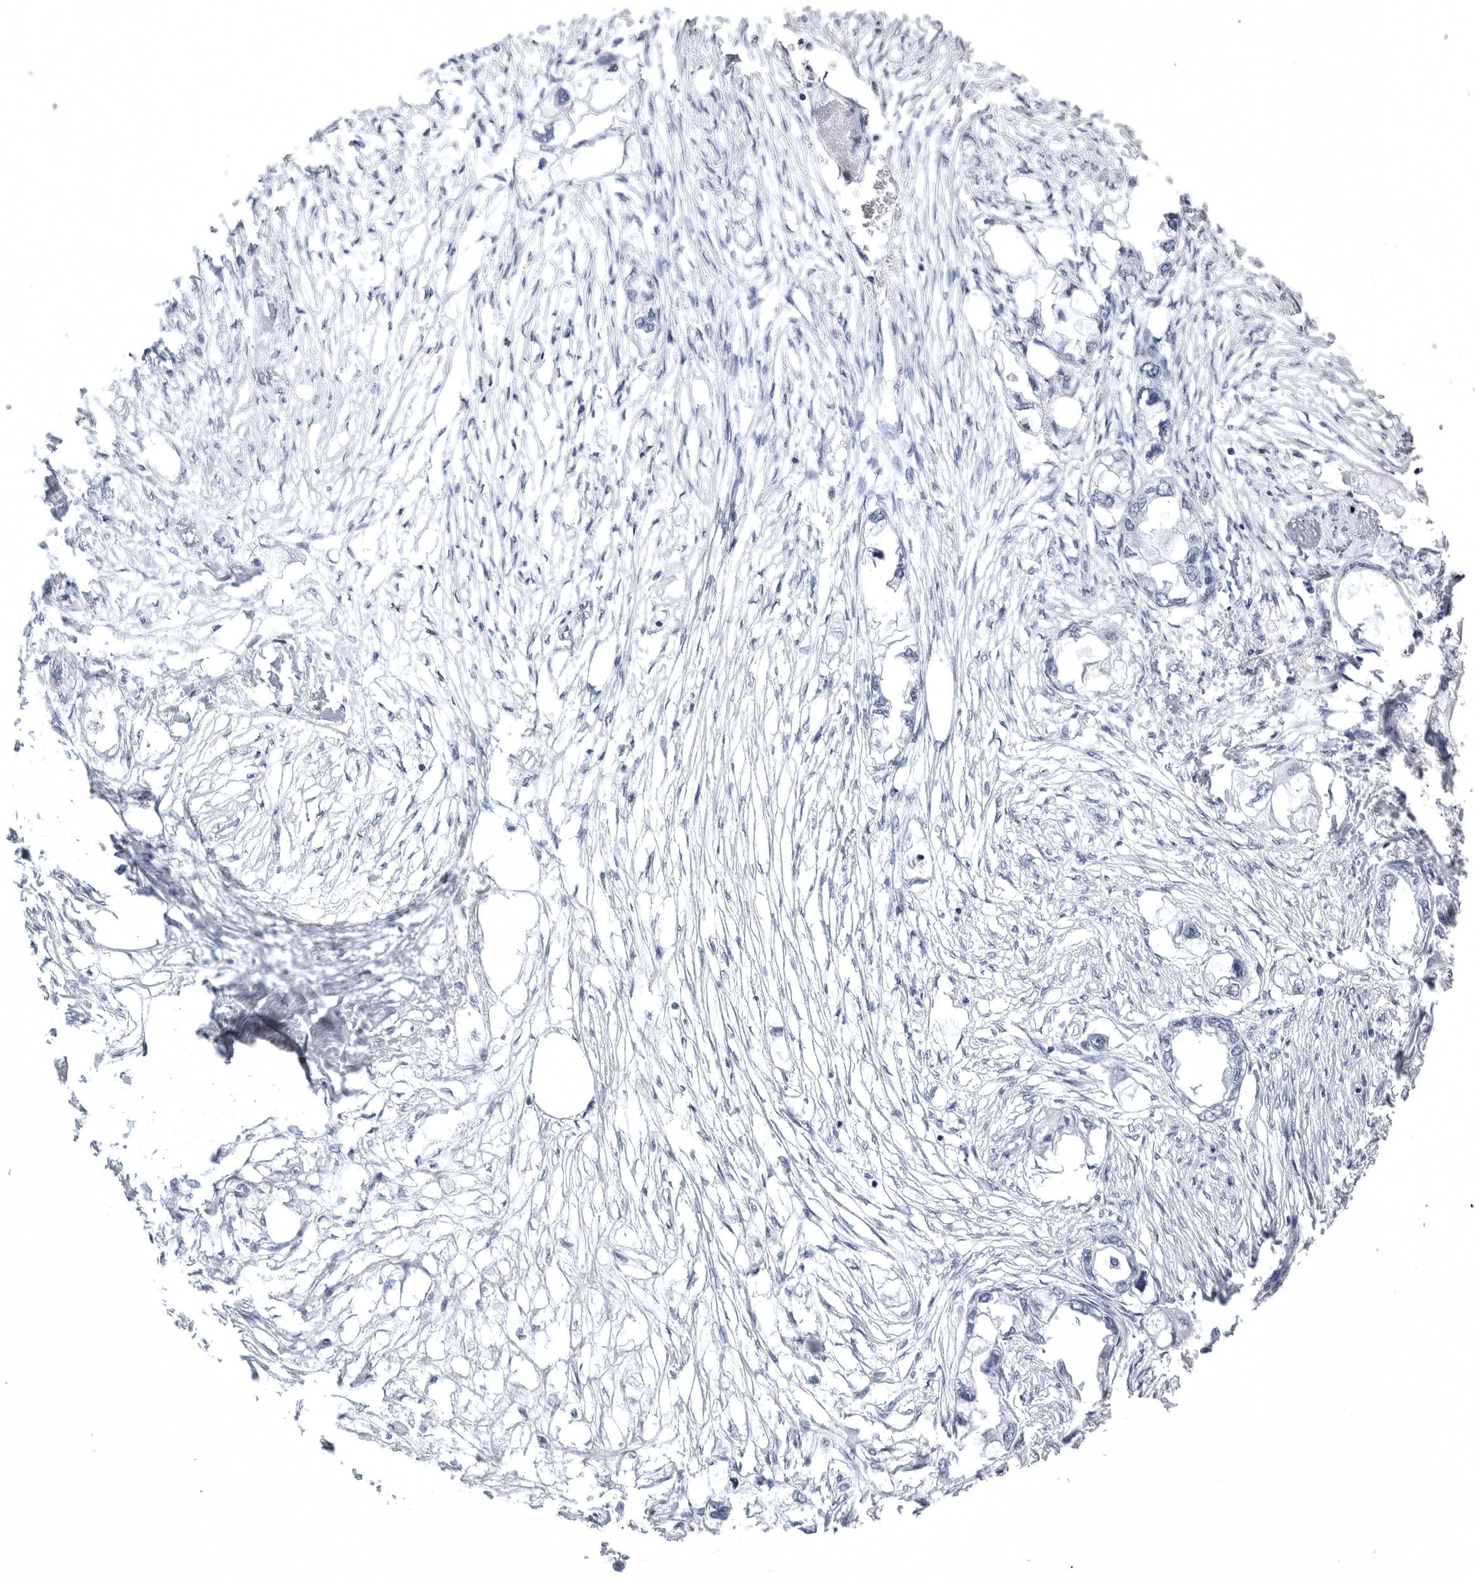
{"staining": {"intensity": "negative", "quantity": "none", "location": "none"}, "tissue": "endometrial cancer", "cell_type": "Tumor cells", "image_type": "cancer", "snomed": [{"axis": "morphology", "description": "Adenocarcinoma, NOS"}, {"axis": "morphology", "description": "Adenocarcinoma, metastatic, NOS"}, {"axis": "topography", "description": "Adipose tissue"}, {"axis": "topography", "description": "Endometrium"}], "caption": "Immunohistochemistry (IHC) micrograph of endometrial cancer stained for a protein (brown), which shows no staining in tumor cells.", "gene": "TUFM", "patient": {"sex": "female", "age": 67}}